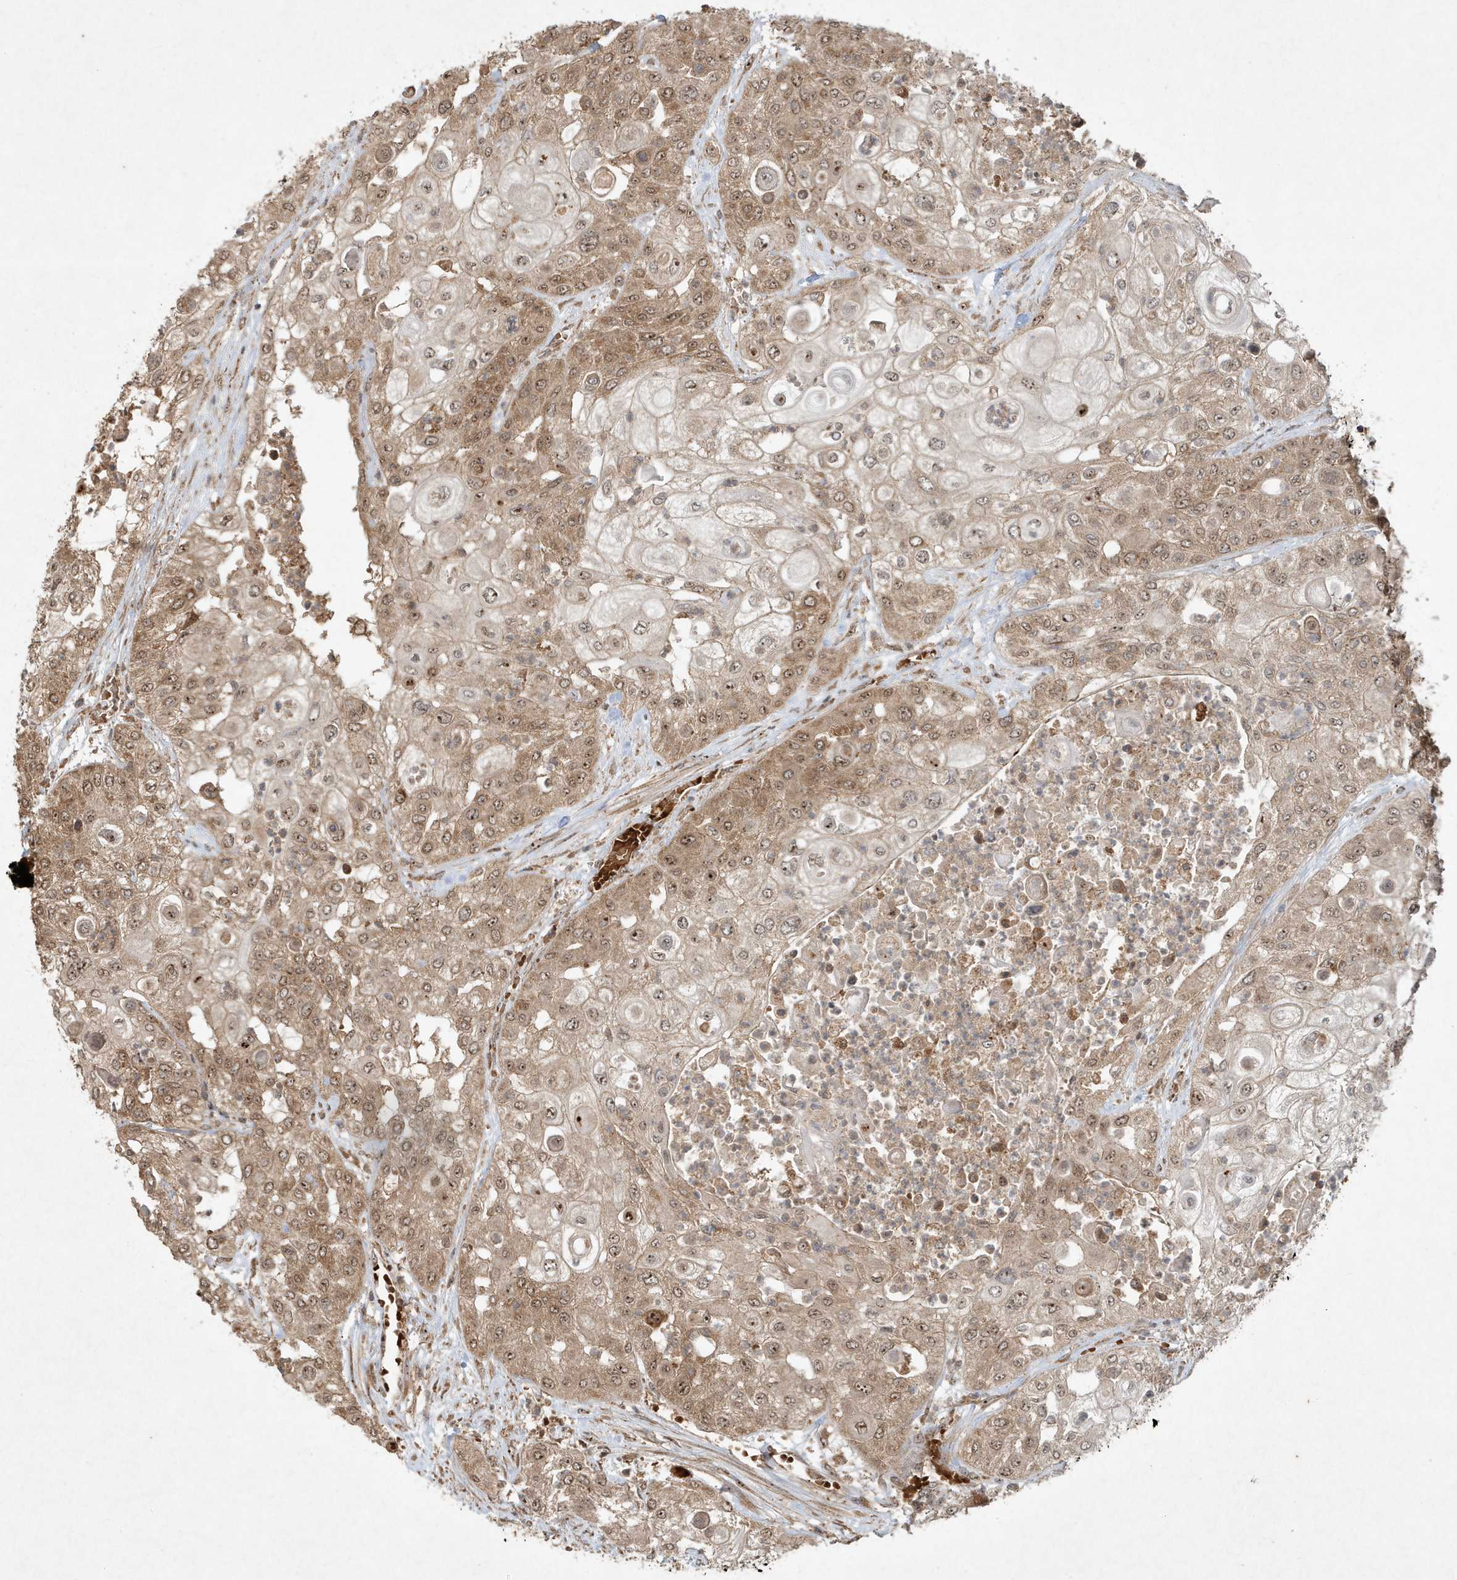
{"staining": {"intensity": "moderate", "quantity": ">75%", "location": "cytoplasmic/membranous,nuclear"}, "tissue": "urothelial cancer", "cell_type": "Tumor cells", "image_type": "cancer", "snomed": [{"axis": "morphology", "description": "Urothelial carcinoma, High grade"}, {"axis": "topography", "description": "Urinary bladder"}], "caption": "Protein expression analysis of human urothelial carcinoma (high-grade) reveals moderate cytoplasmic/membranous and nuclear staining in approximately >75% of tumor cells. The protein is shown in brown color, while the nuclei are stained blue.", "gene": "ABCB9", "patient": {"sex": "female", "age": 79}}